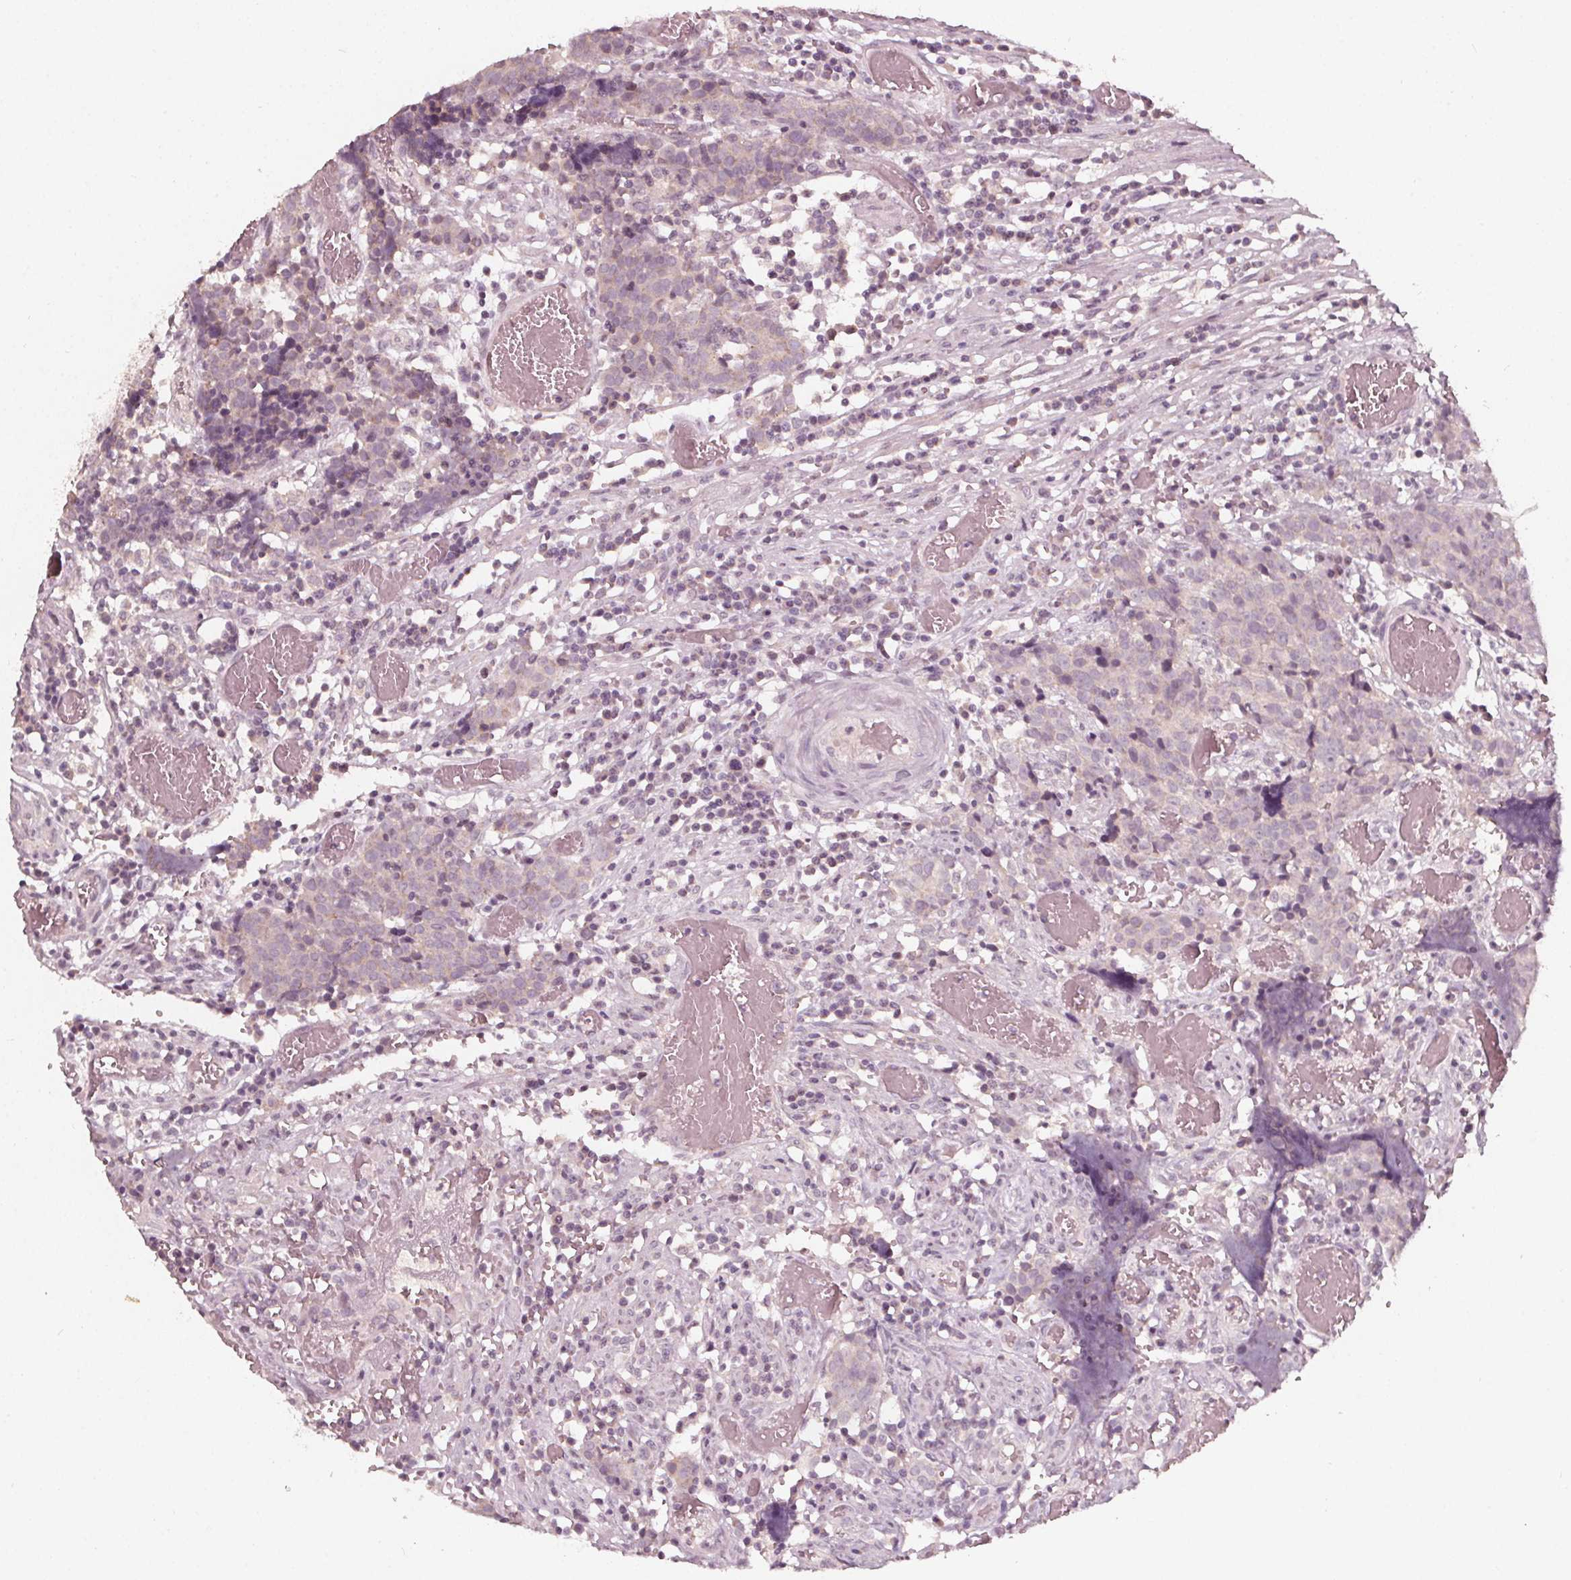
{"staining": {"intensity": "negative", "quantity": "none", "location": "none"}, "tissue": "prostate cancer", "cell_type": "Tumor cells", "image_type": "cancer", "snomed": [{"axis": "morphology", "description": "Adenocarcinoma, High grade"}, {"axis": "topography", "description": "Prostate and seminal vesicle, NOS"}], "caption": "This photomicrograph is of prostate high-grade adenocarcinoma stained with immunohistochemistry to label a protein in brown with the nuclei are counter-stained blue. There is no positivity in tumor cells.", "gene": "NPC1L1", "patient": {"sex": "male", "age": 60}}